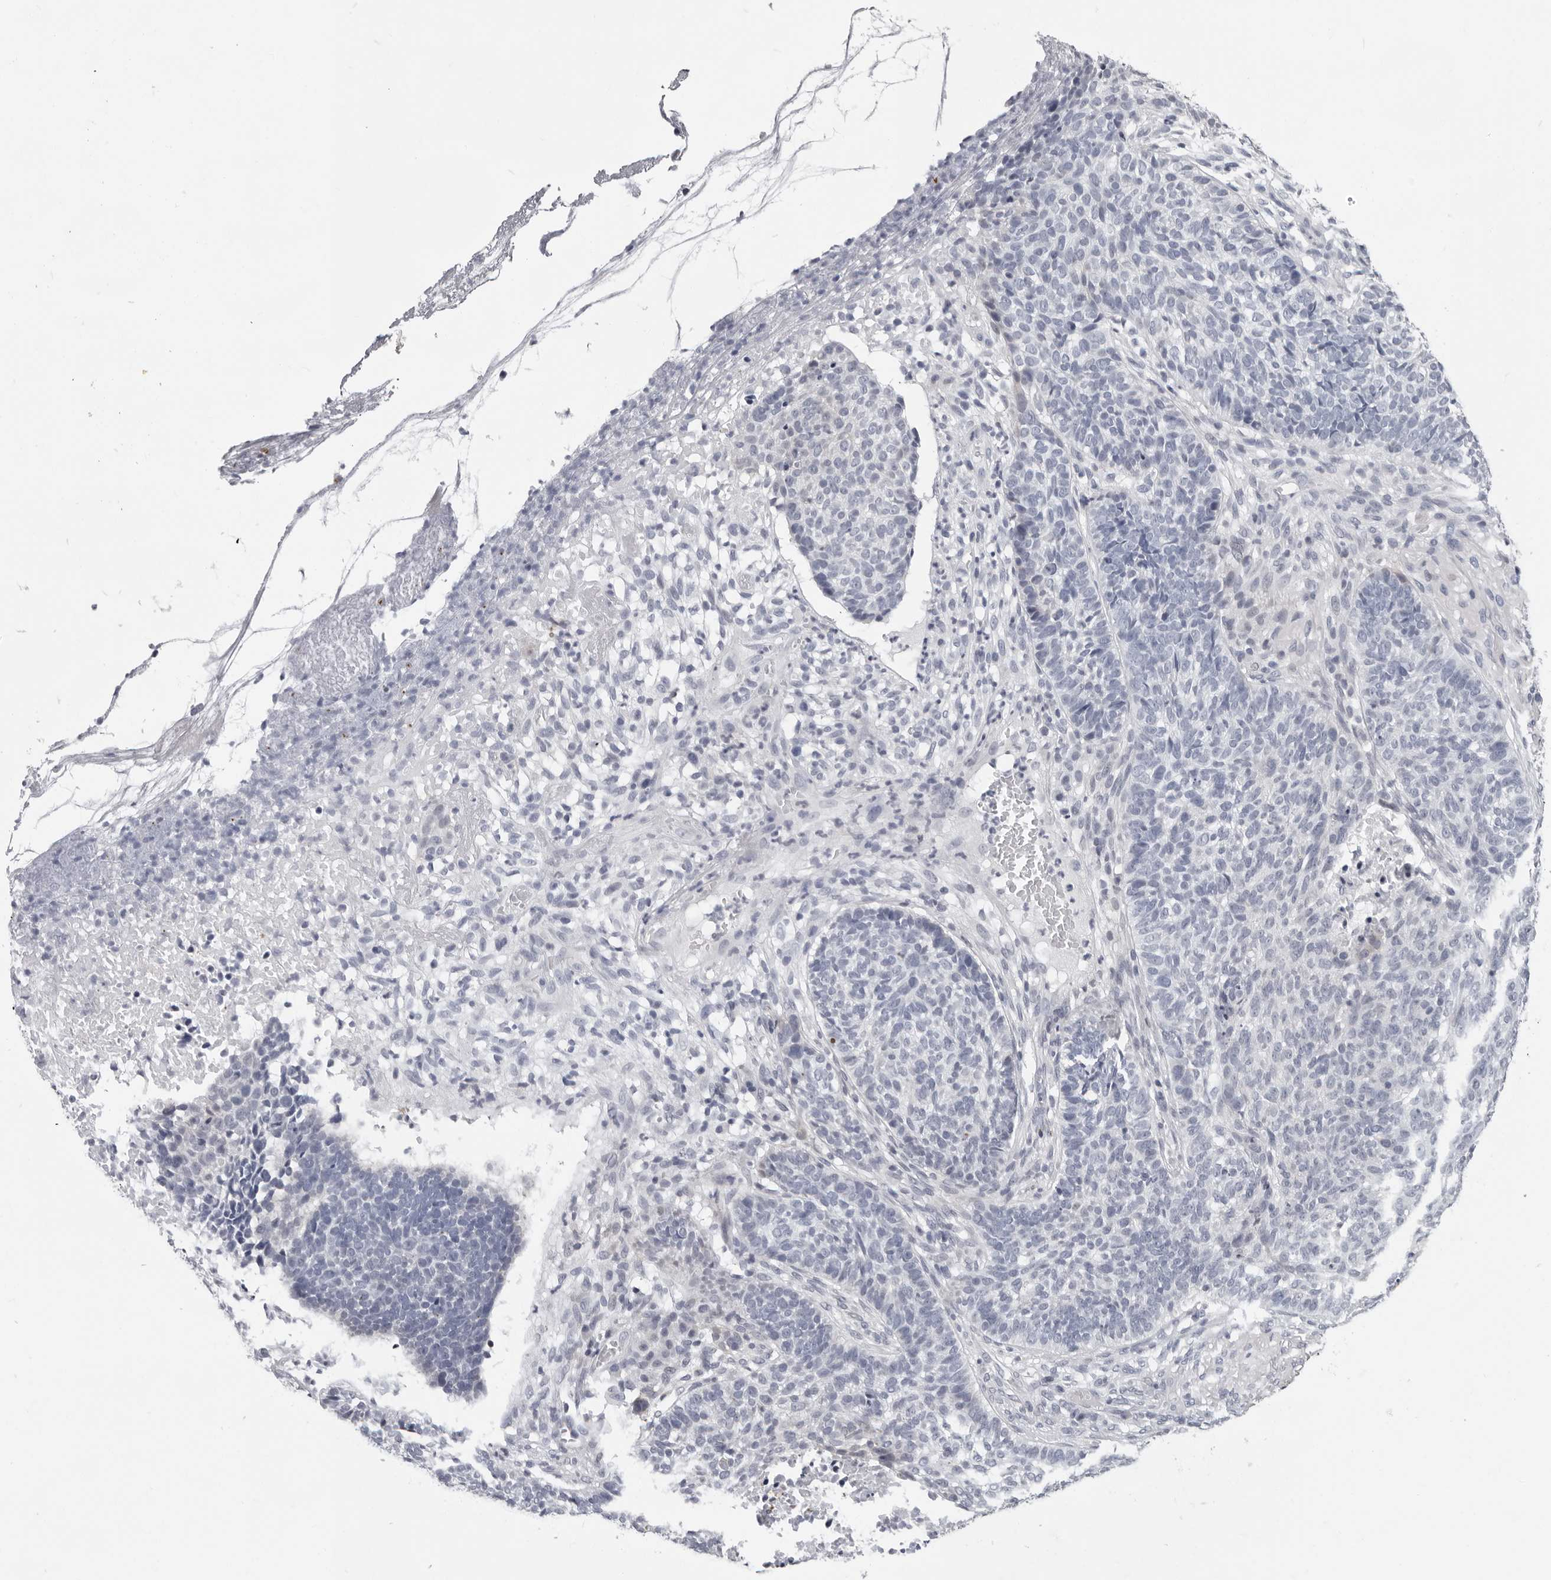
{"staining": {"intensity": "negative", "quantity": "none", "location": "none"}, "tissue": "skin cancer", "cell_type": "Tumor cells", "image_type": "cancer", "snomed": [{"axis": "morphology", "description": "Basal cell carcinoma"}, {"axis": "topography", "description": "Skin"}], "caption": "This photomicrograph is of basal cell carcinoma (skin) stained with immunohistochemistry to label a protein in brown with the nuclei are counter-stained blue. There is no staining in tumor cells.", "gene": "CCDC28B", "patient": {"sex": "male", "age": 85}}